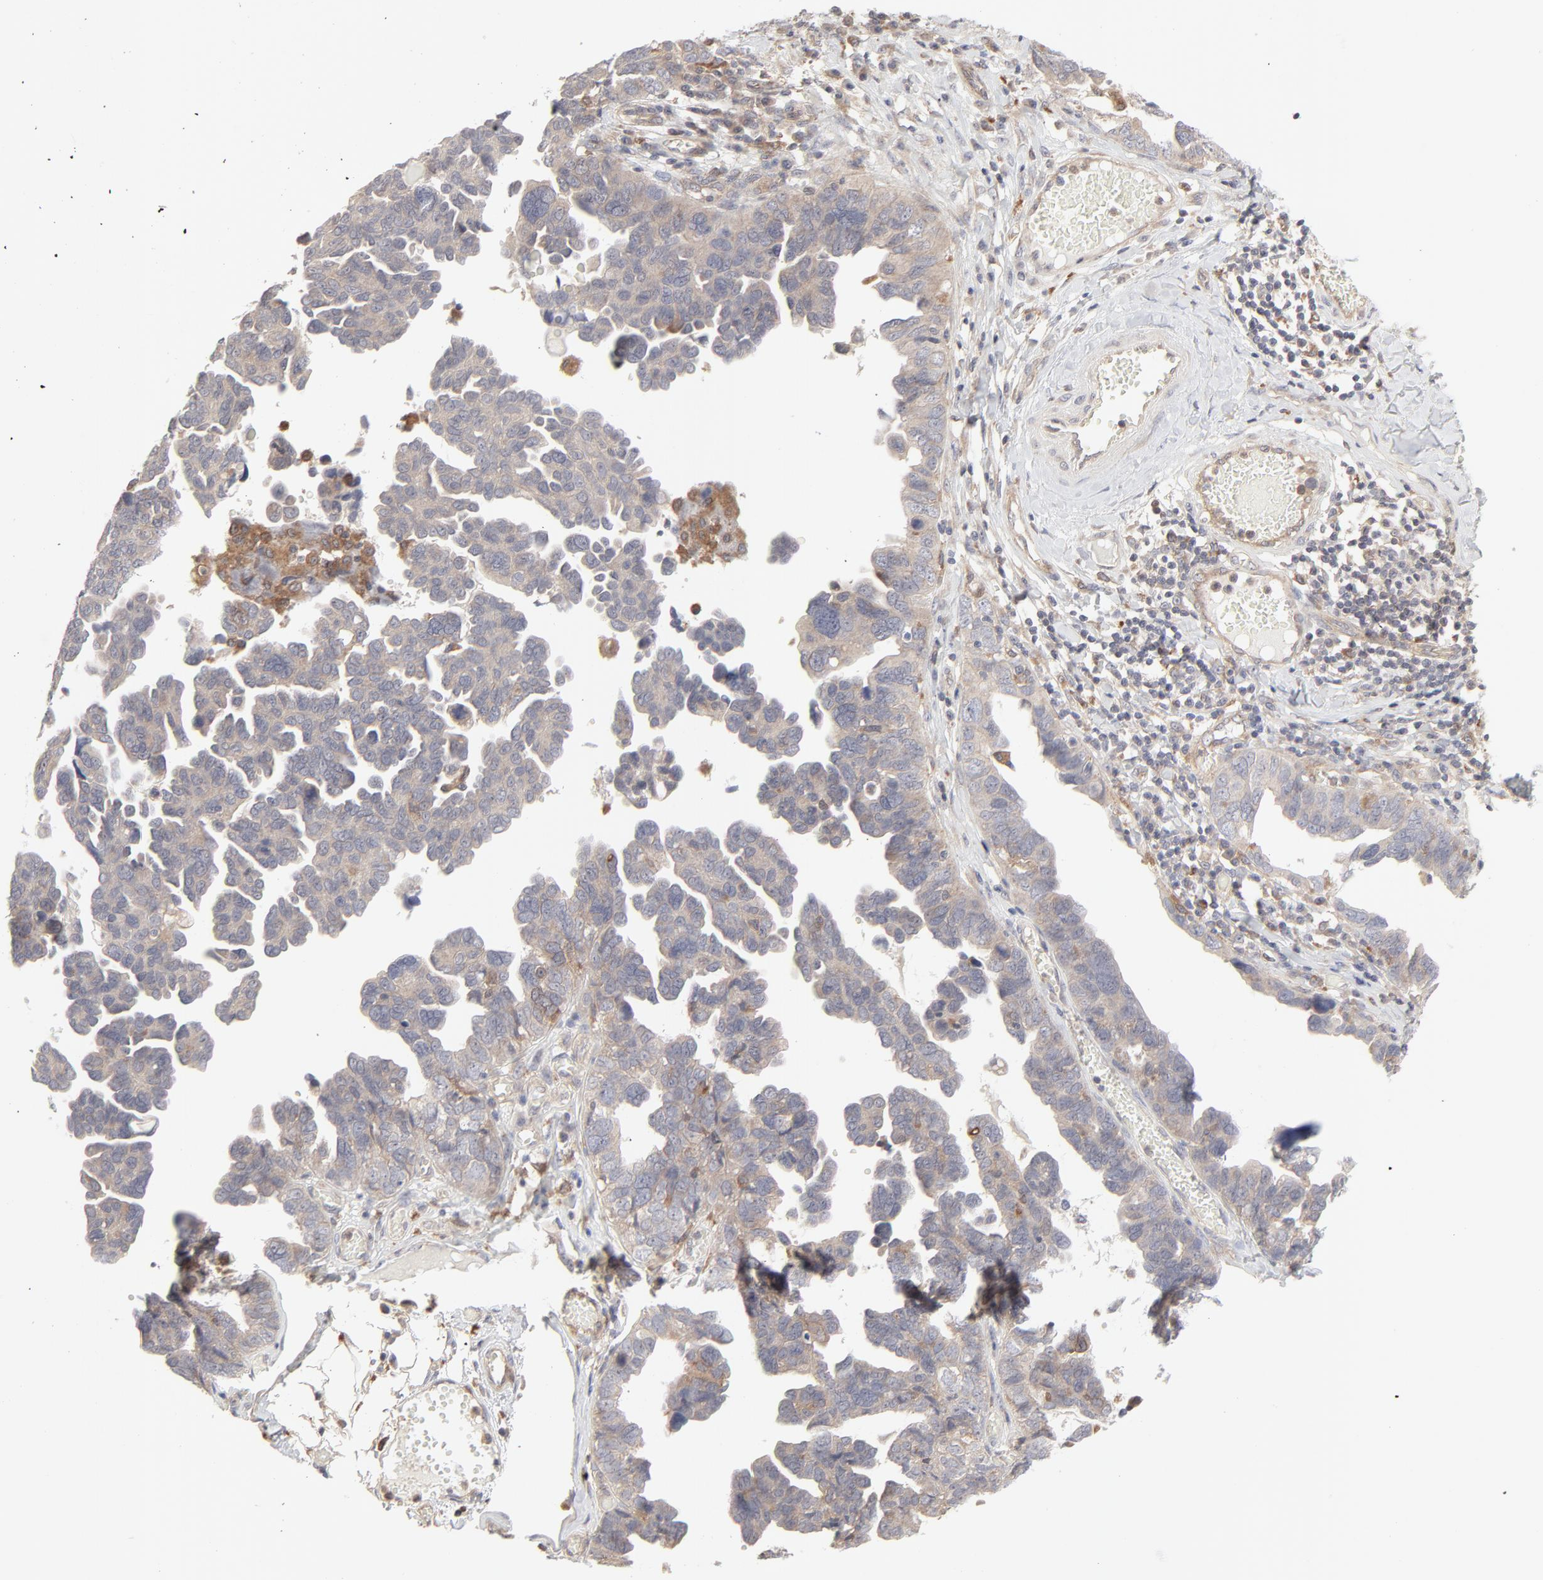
{"staining": {"intensity": "weak", "quantity": "25%-75%", "location": "cytoplasmic/membranous"}, "tissue": "ovarian cancer", "cell_type": "Tumor cells", "image_type": "cancer", "snomed": [{"axis": "morphology", "description": "Cystadenocarcinoma, serous, NOS"}, {"axis": "topography", "description": "Ovary"}], "caption": "There is low levels of weak cytoplasmic/membranous positivity in tumor cells of ovarian serous cystadenocarcinoma, as demonstrated by immunohistochemical staining (brown color).", "gene": "RAB5C", "patient": {"sex": "female", "age": 64}}